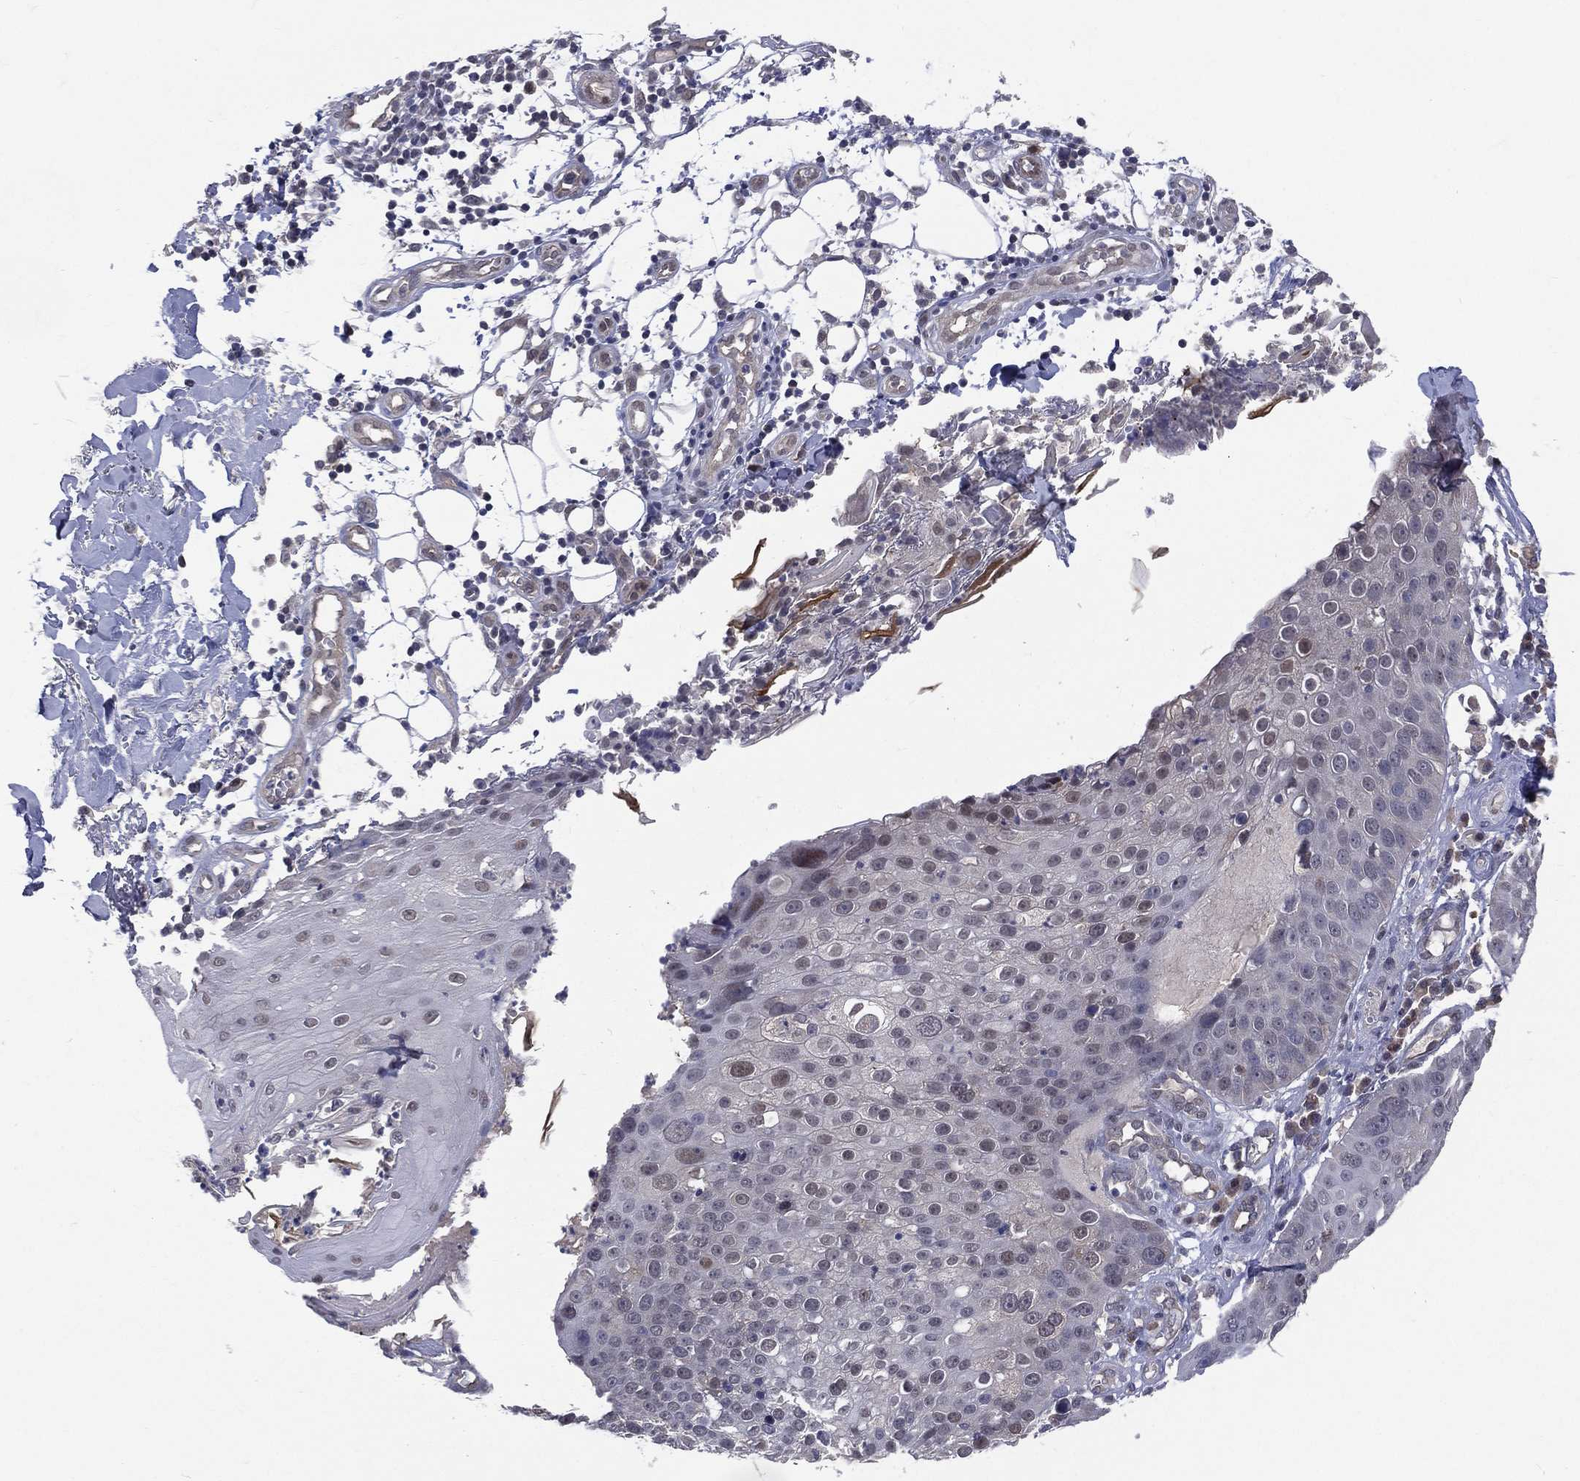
{"staining": {"intensity": "negative", "quantity": "none", "location": "none"}, "tissue": "skin cancer", "cell_type": "Tumor cells", "image_type": "cancer", "snomed": [{"axis": "morphology", "description": "Squamous cell carcinoma, NOS"}, {"axis": "topography", "description": "Skin"}], "caption": "Photomicrograph shows no significant protein positivity in tumor cells of skin squamous cell carcinoma.", "gene": "DLG4", "patient": {"sex": "male", "age": 71}}